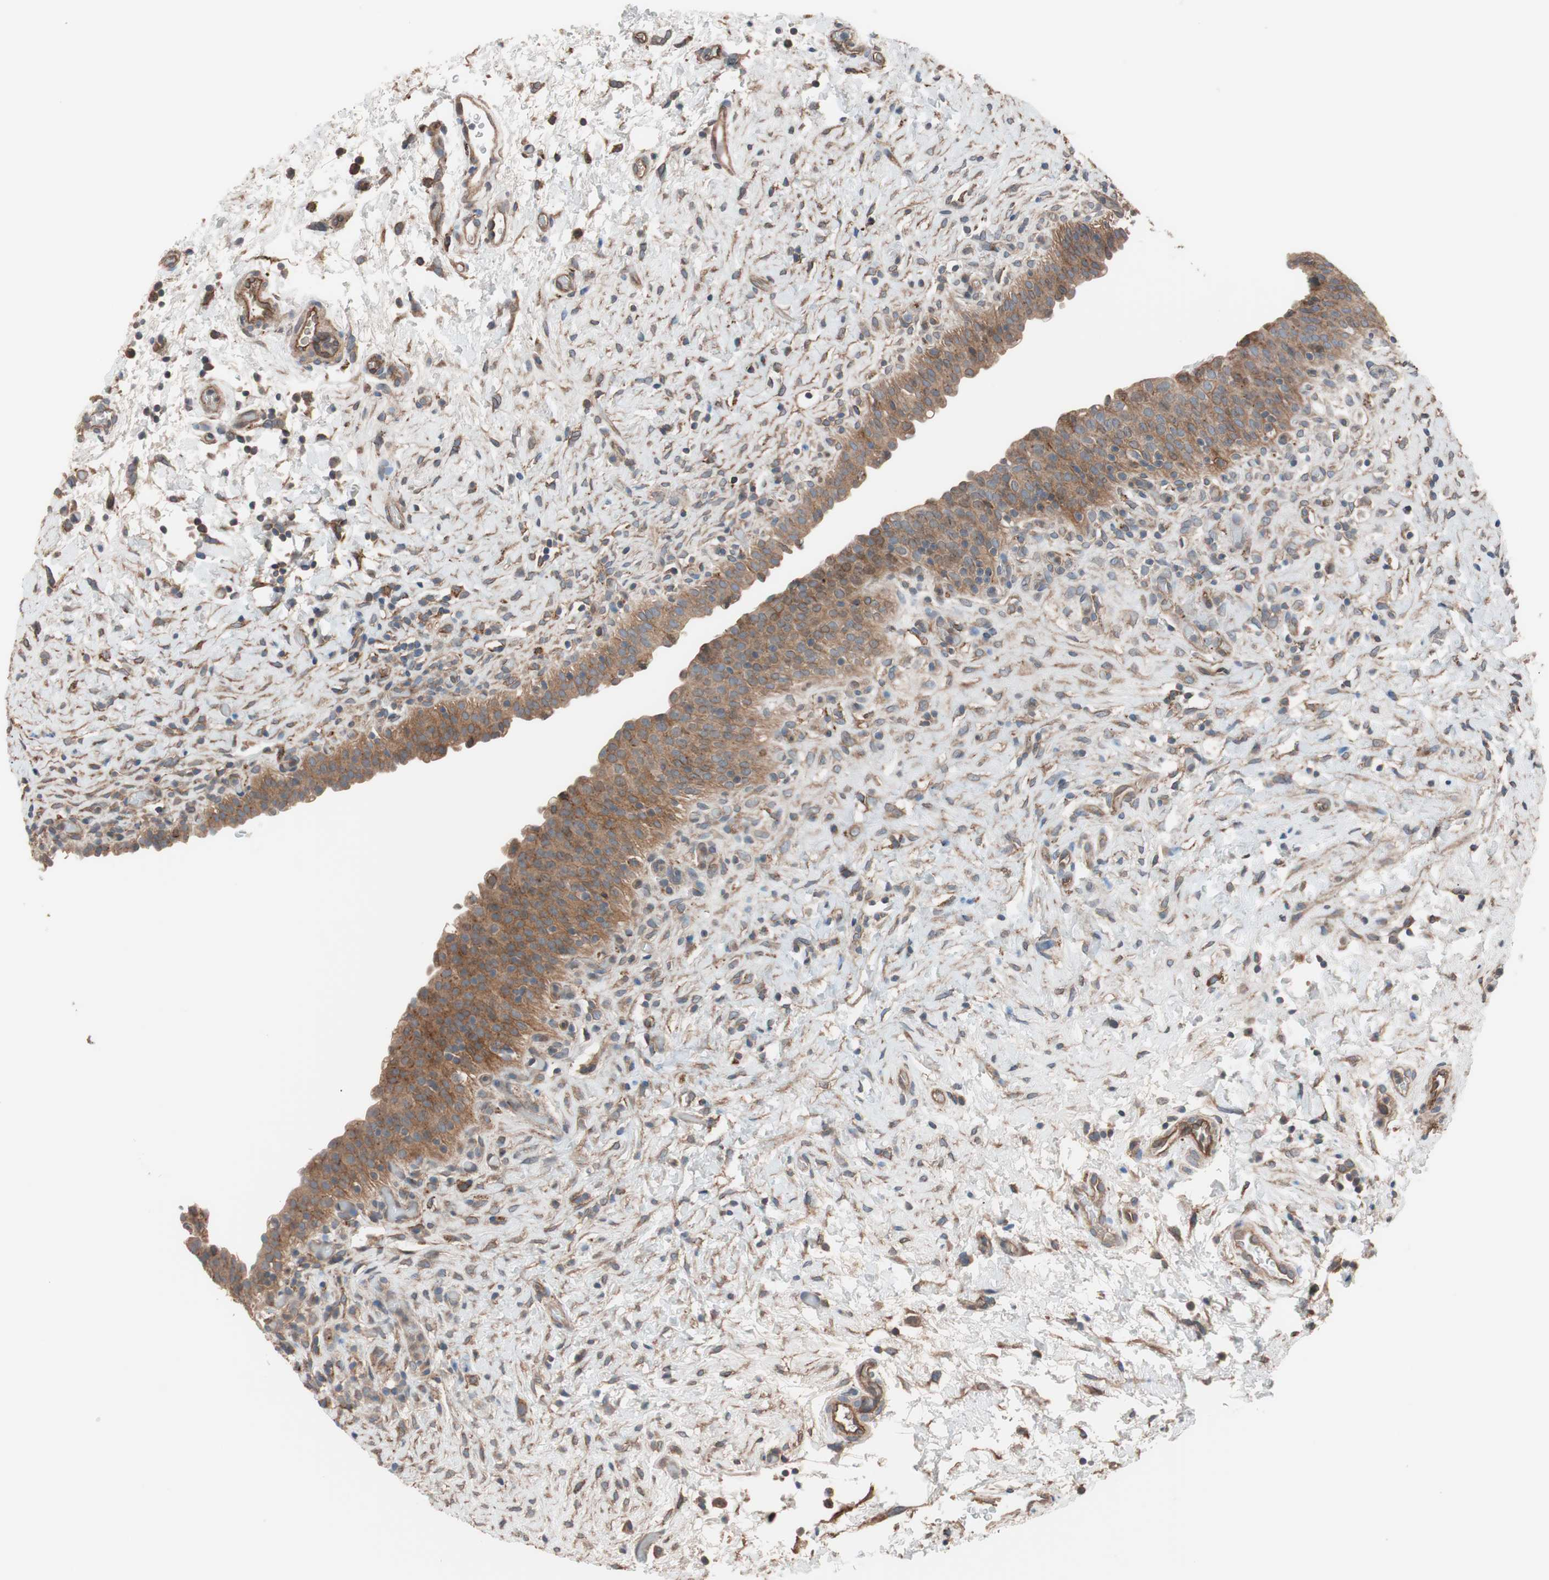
{"staining": {"intensity": "moderate", "quantity": ">75%", "location": "cytoplasmic/membranous"}, "tissue": "urinary bladder", "cell_type": "Urothelial cells", "image_type": "normal", "snomed": [{"axis": "morphology", "description": "Normal tissue, NOS"}, {"axis": "topography", "description": "Urinary bladder"}], "caption": "IHC of normal urinary bladder reveals medium levels of moderate cytoplasmic/membranous staining in about >75% of urothelial cells. The staining was performed using DAB (3,3'-diaminobenzidine), with brown indicating positive protein expression. Nuclei are stained blue with hematoxylin.", "gene": "SDC4", "patient": {"sex": "male", "age": 51}}